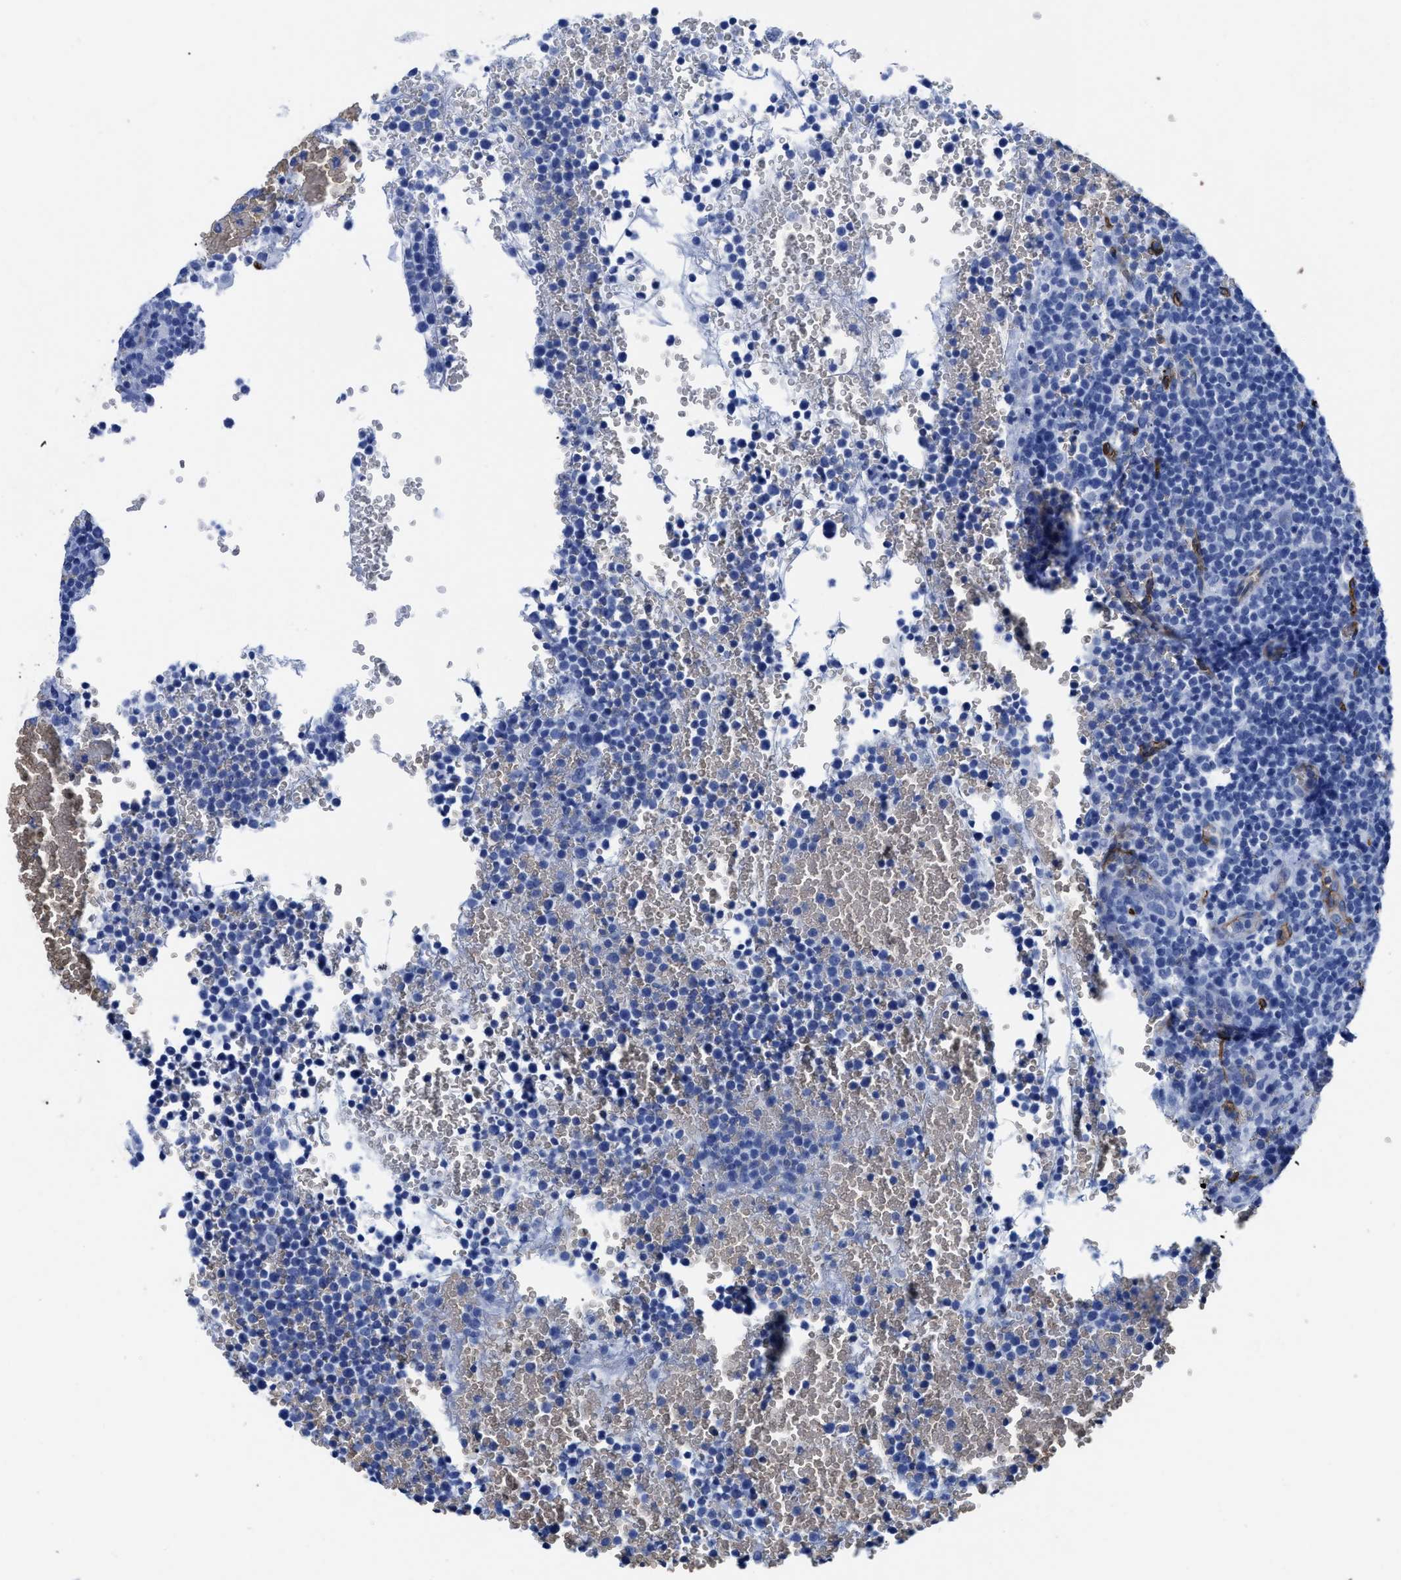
{"staining": {"intensity": "negative", "quantity": "none", "location": "none"}, "tissue": "lymphoma", "cell_type": "Tumor cells", "image_type": "cancer", "snomed": [{"axis": "morphology", "description": "Malignant lymphoma, non-Hodgkin's type, High grade"}, {"axis": "topography", "description": "Lymph node"}], "caption": "Tumor cells are negative for brown protein staining in high-grade malignant lymphoma, non-Hodgkin's type.", "gene": "AQP1", "patient": {"sex": "male", "age": 61}}